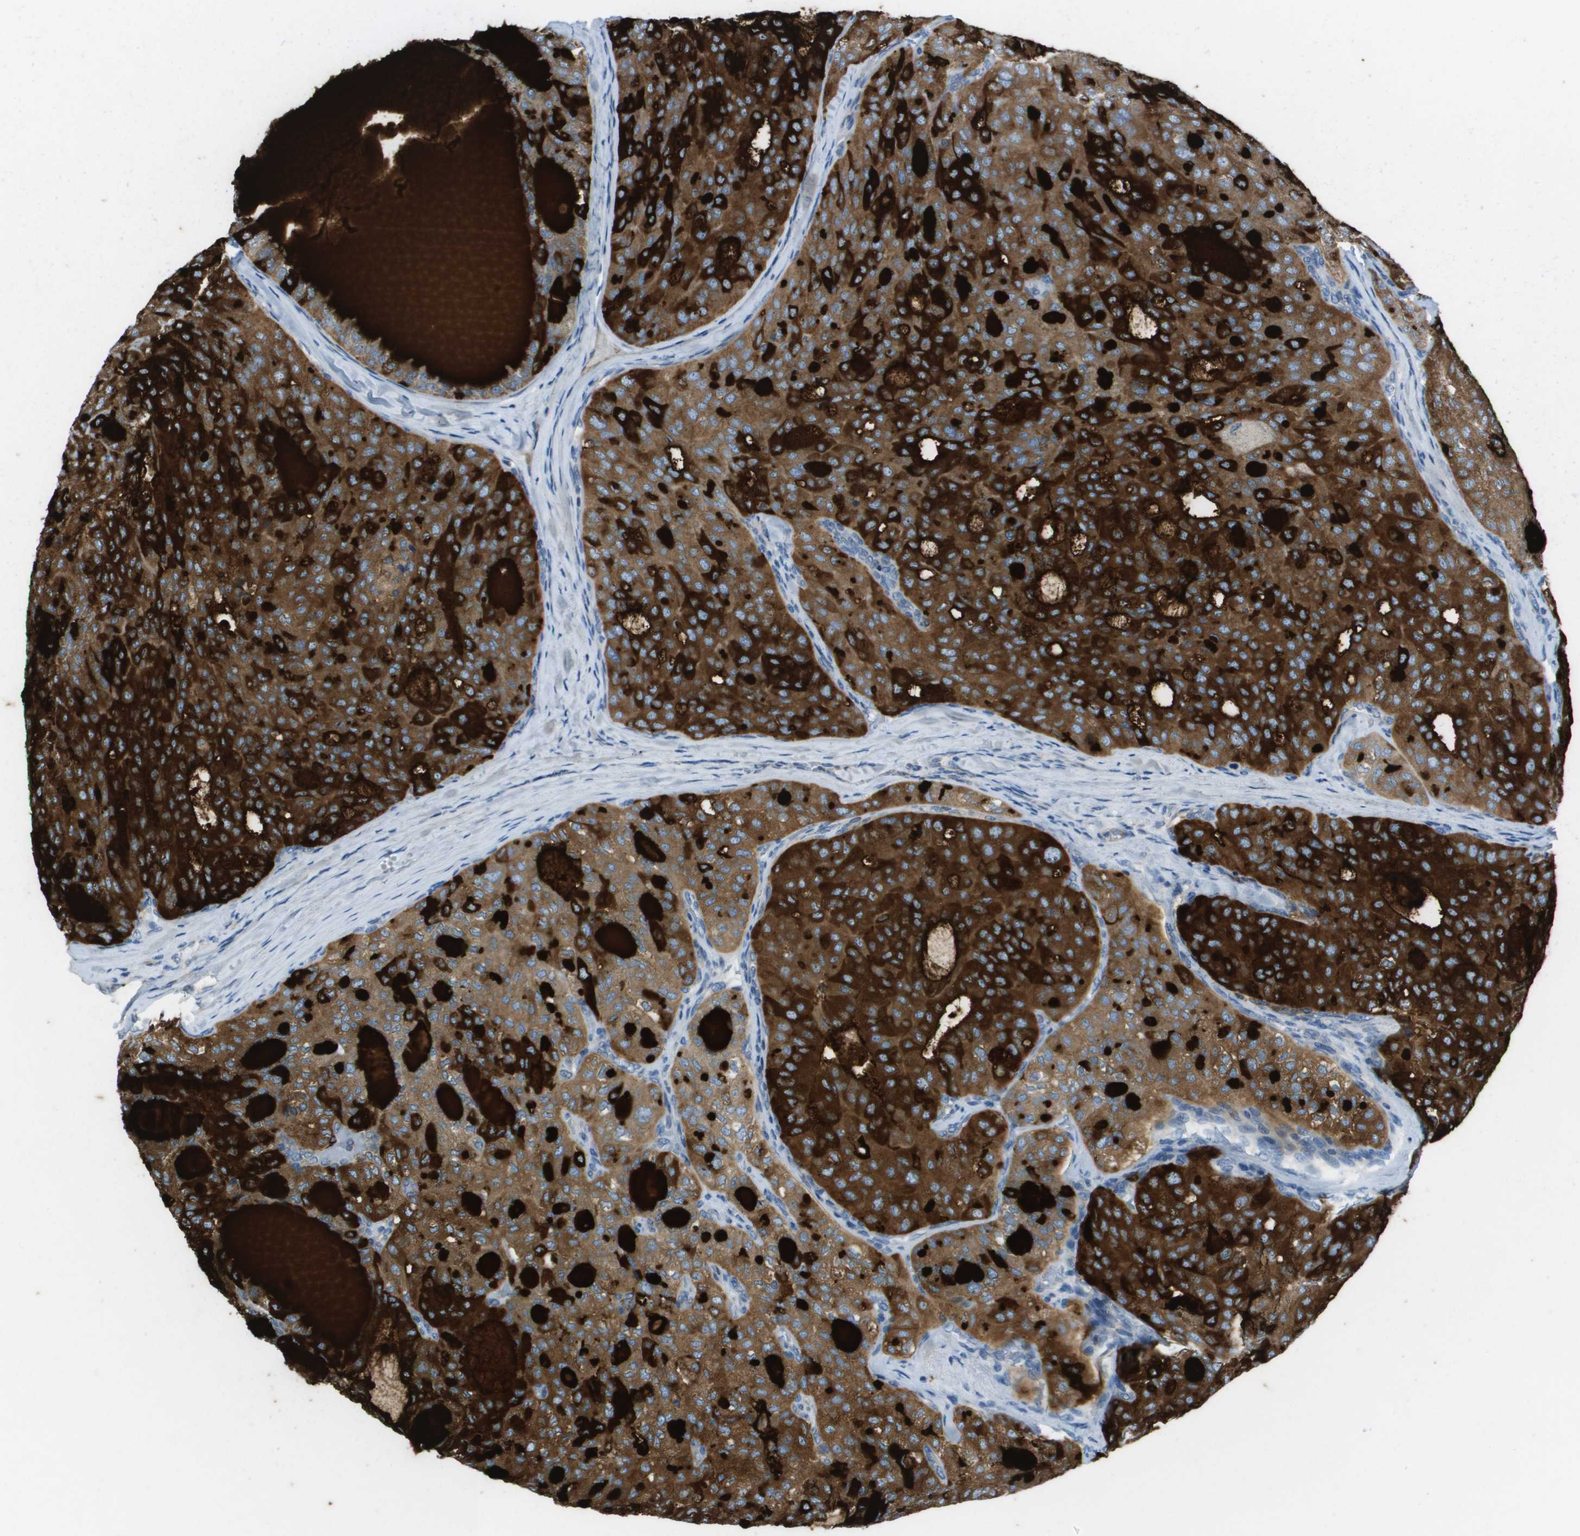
{"staining": {"intensity": "strong", "quantity": ">75%", "location": "cytoplasmic/membranous"}, "tissue": "thyroid cancer", "cell_type": "Tumor cells", "image_type": "cancer", "snomed": [{"axis": "morphology", "description": "Follicular adenoma carcinoma, NOS"}, {"axis": "topography", "description": "Thyroid gland"}], "caption": "Approximately >75% of tumor cells in thyroid cancer (follicular adenoma carcinoma) exhibit strong cytoplasmic/membranous protein staining as visualized by brown immunohistochemical staining.", "gene": "GALNT6", "patient": {"sex": "male", "age": 75}}